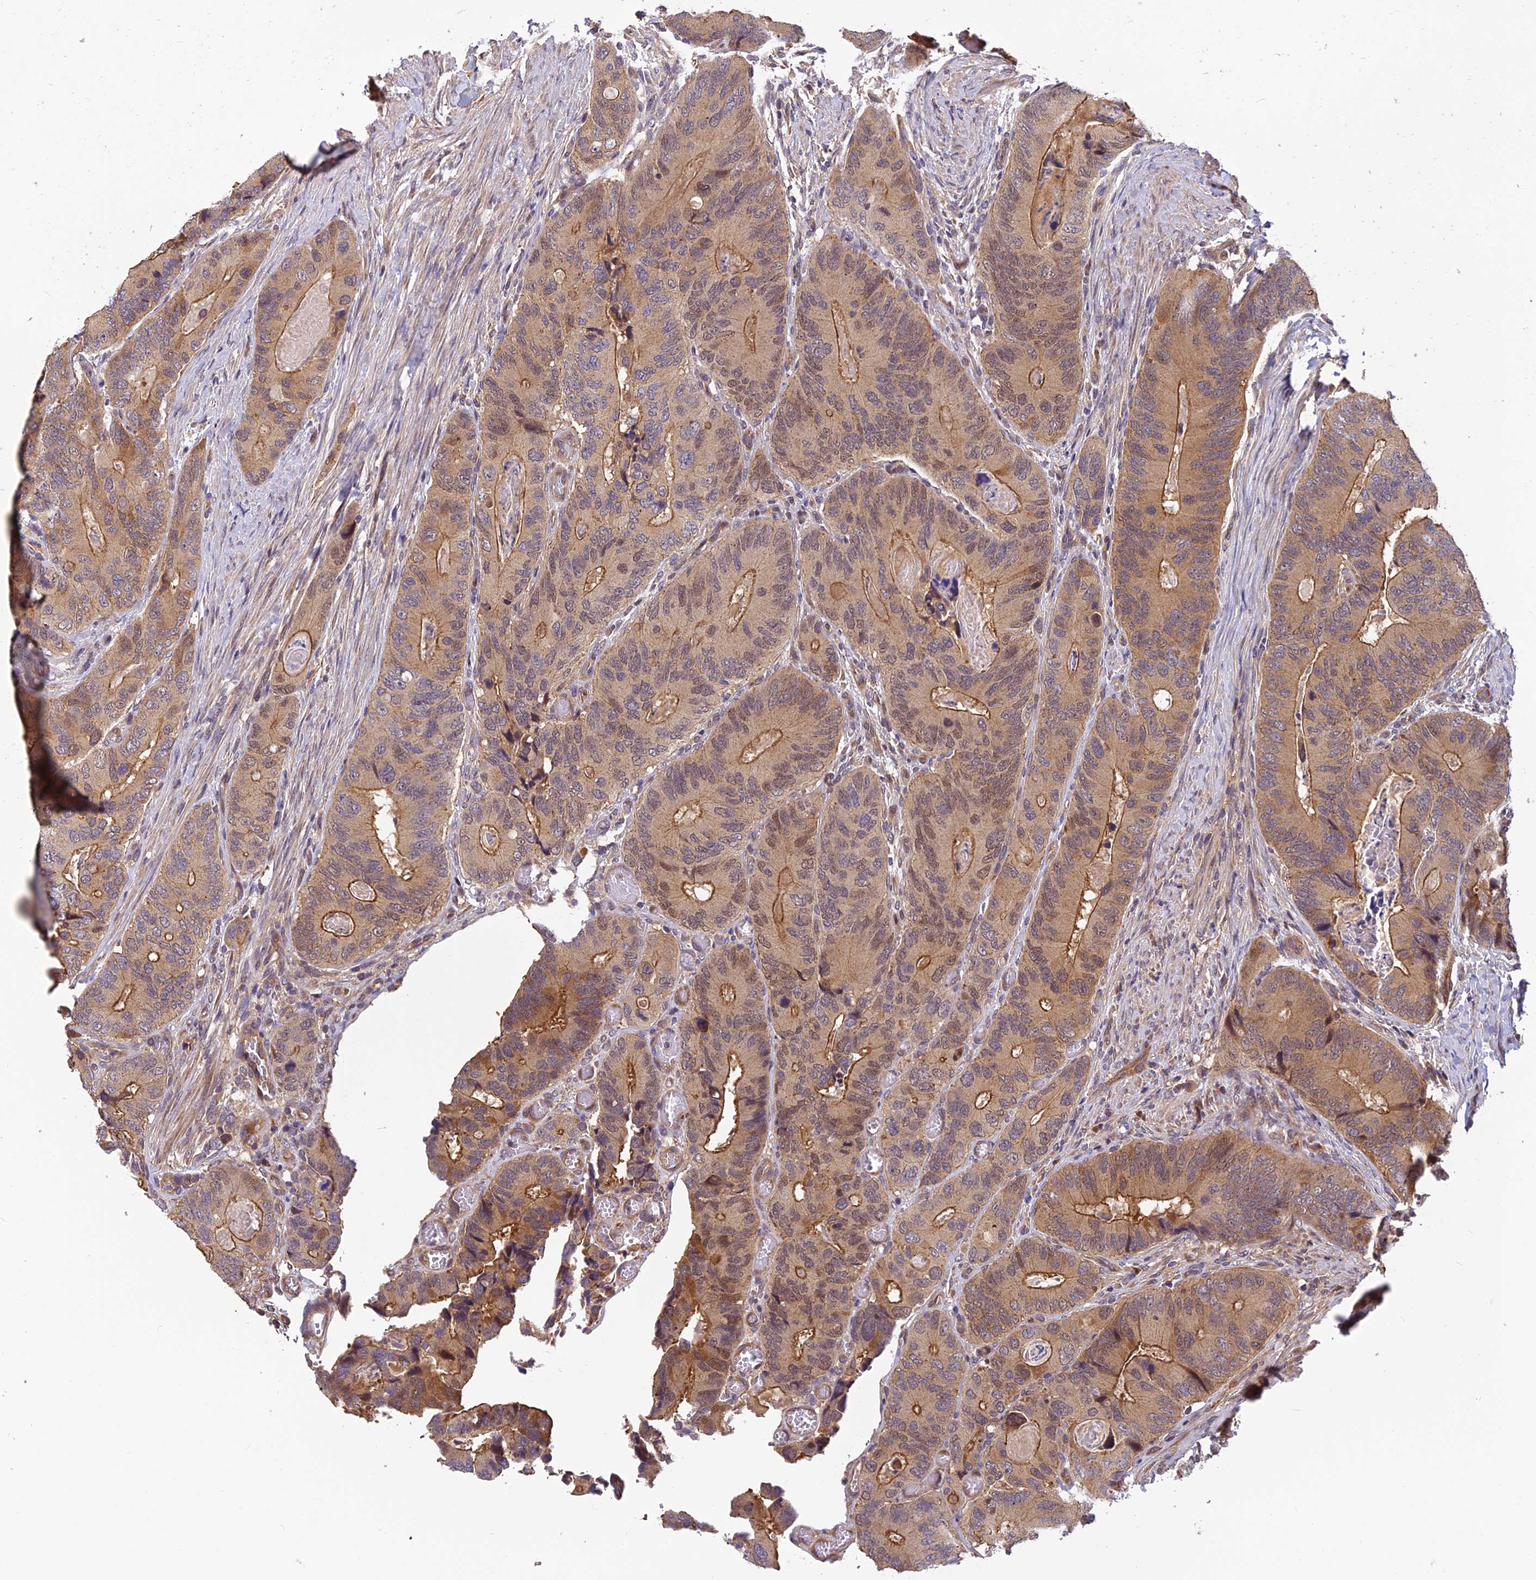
{"staining": {"intensity": "moderate", "quantity": ">75%", "location": "cytoplasmic/membranous"}, "tissue": "colorectal cancer", "cell_type": "Tumor cells", "image_type": "cancer", "snomed": [{"axis": "morphology", "description": "Adenocarcinoma, NOS"}, {"axis": "topography", "description": "Colon"}], "caption": "Protein staining displays moderate cytoplasmic/membranous positivity in approximately >75% of tumor cells in colorectal cancer.", "gene": "PIKFYVE", "patient": {"sex": "male", "age": 84}}